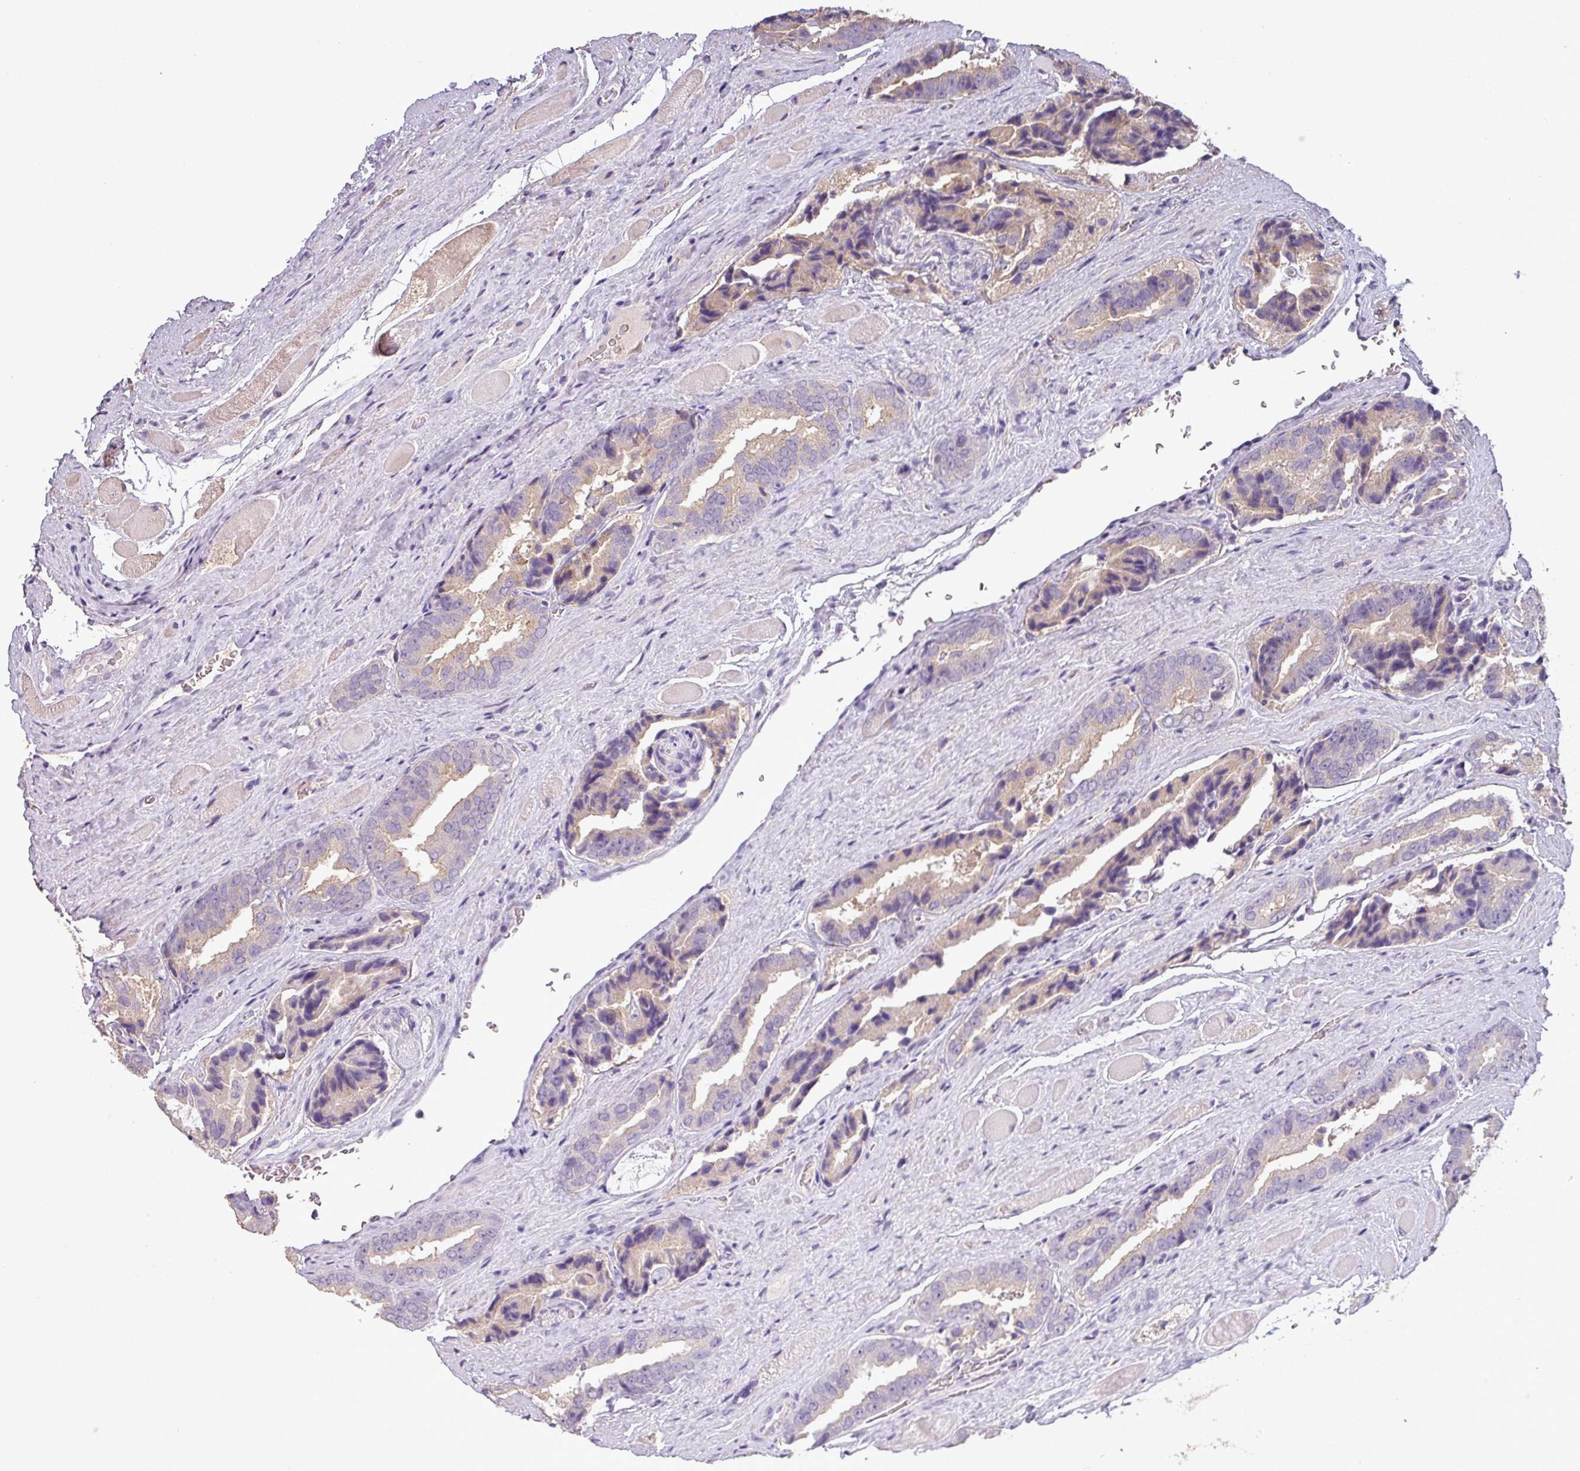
{"staining": {"intensity": "weak", "quantity": "<25%", "location": "cytoplasmic/membranous"}, "tissue": "prostate cancer", "cell_type": "Tumor cells", "image_type": "cancer", "snomed": [{"axis": "morphology", "description": "Adenocarcinoma, High grade"}, {"axis": "topography", "description": "Prostate"}], "caption": "Immunohistochemical staining of adenocarcinoma (high-grade) (prostate) demonstrates no significant positivity in tumor cells.", "gene": "ISLR", "patient": {"sex": "male", "age": 72}}